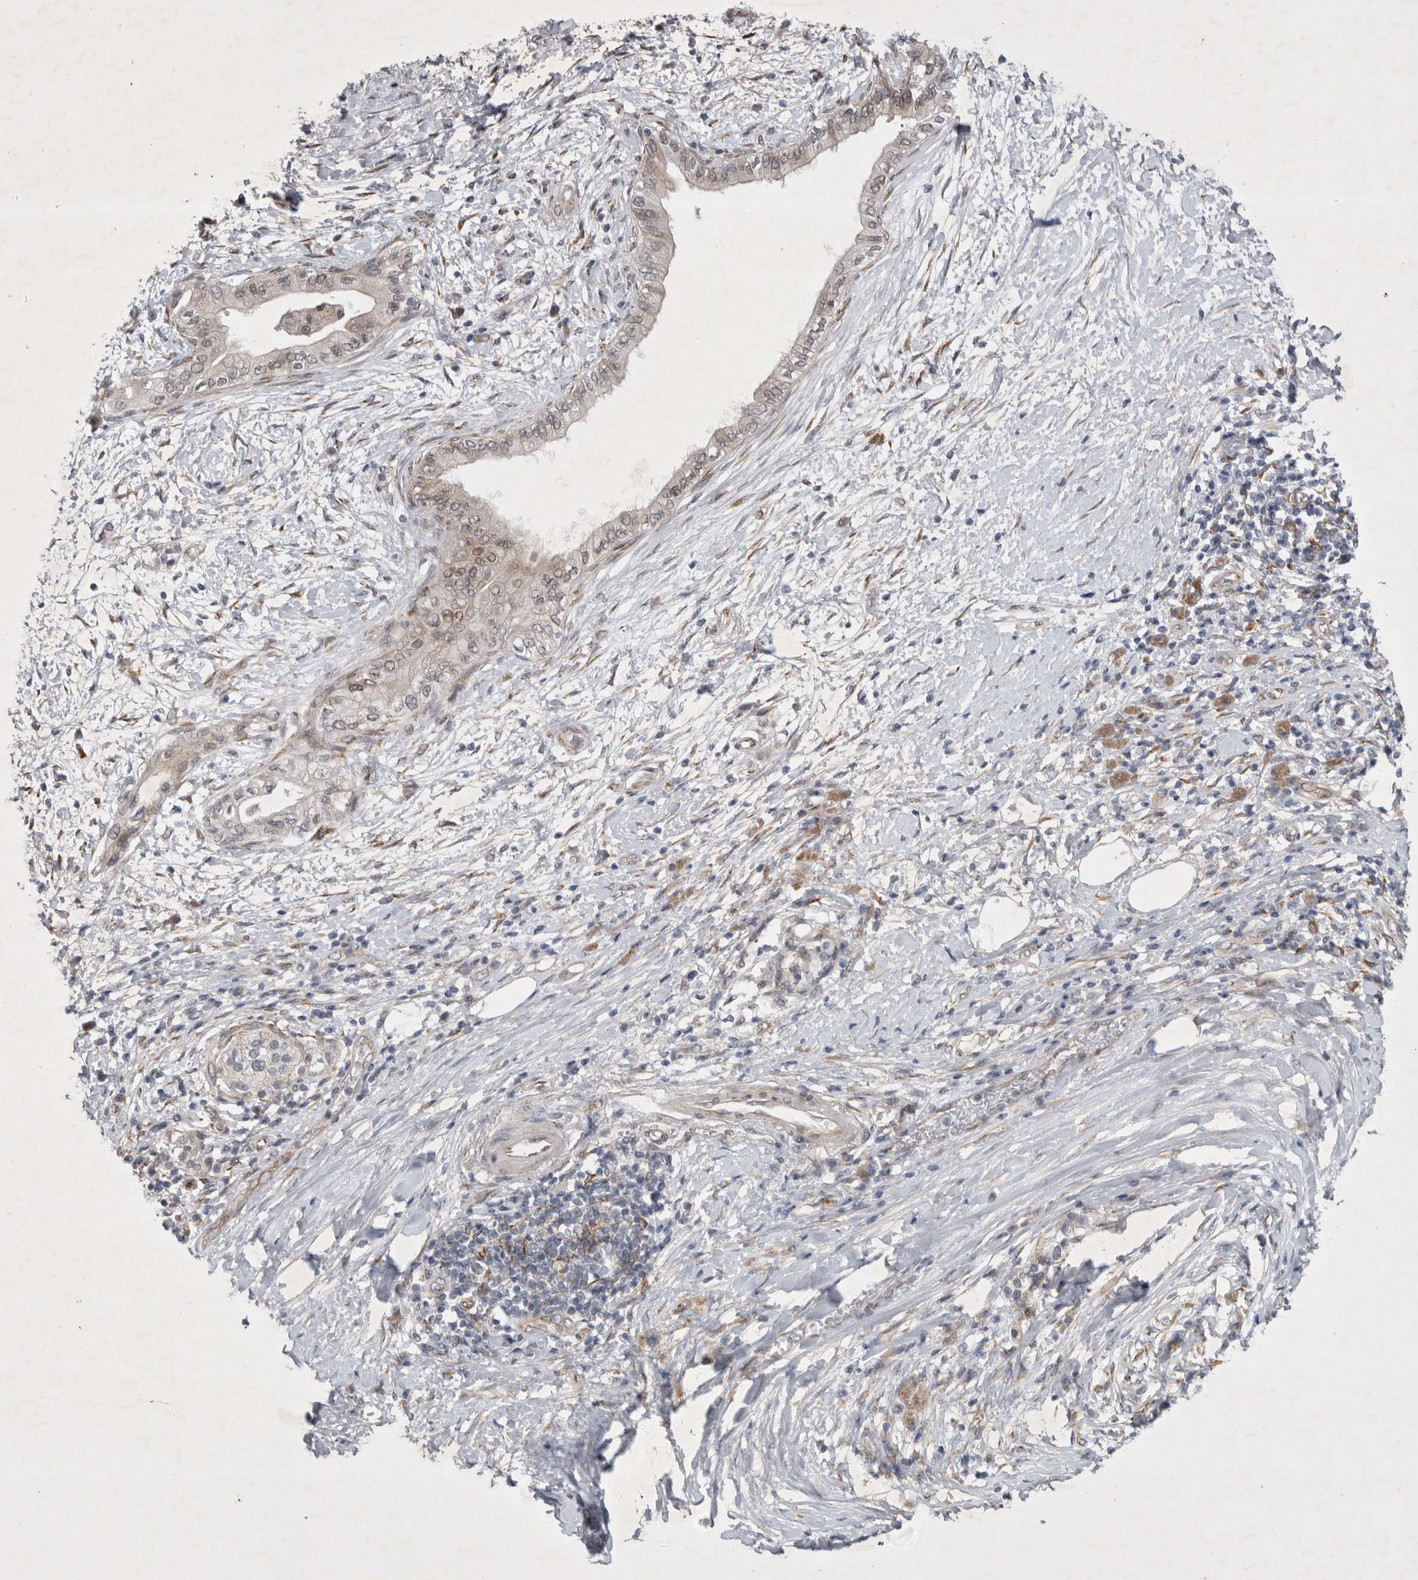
{"staining": {"intensity": "weak", "quantity": "<25%", "location": "nuclear"}, "tissue": "pancreatic cancer", "cell_type": "Tumor cells", "image_type": "cancer", "snomed": [{"axis": "morphology", "description": "Normal tissue, NOS"}, {"axis": "morphology", "description": "Adenocarcinoma, NOS"}, {"axis": "topography", "description": "Pancreas"}, {"axis": "topography", "description": "Duodenum"}], "caption": "Protein analysis of pancreatic adenocarcinoma reveals no significant expression in tumor cells.", "gene": "PARP11", "patient": {"sex": "female", "age": 60}}